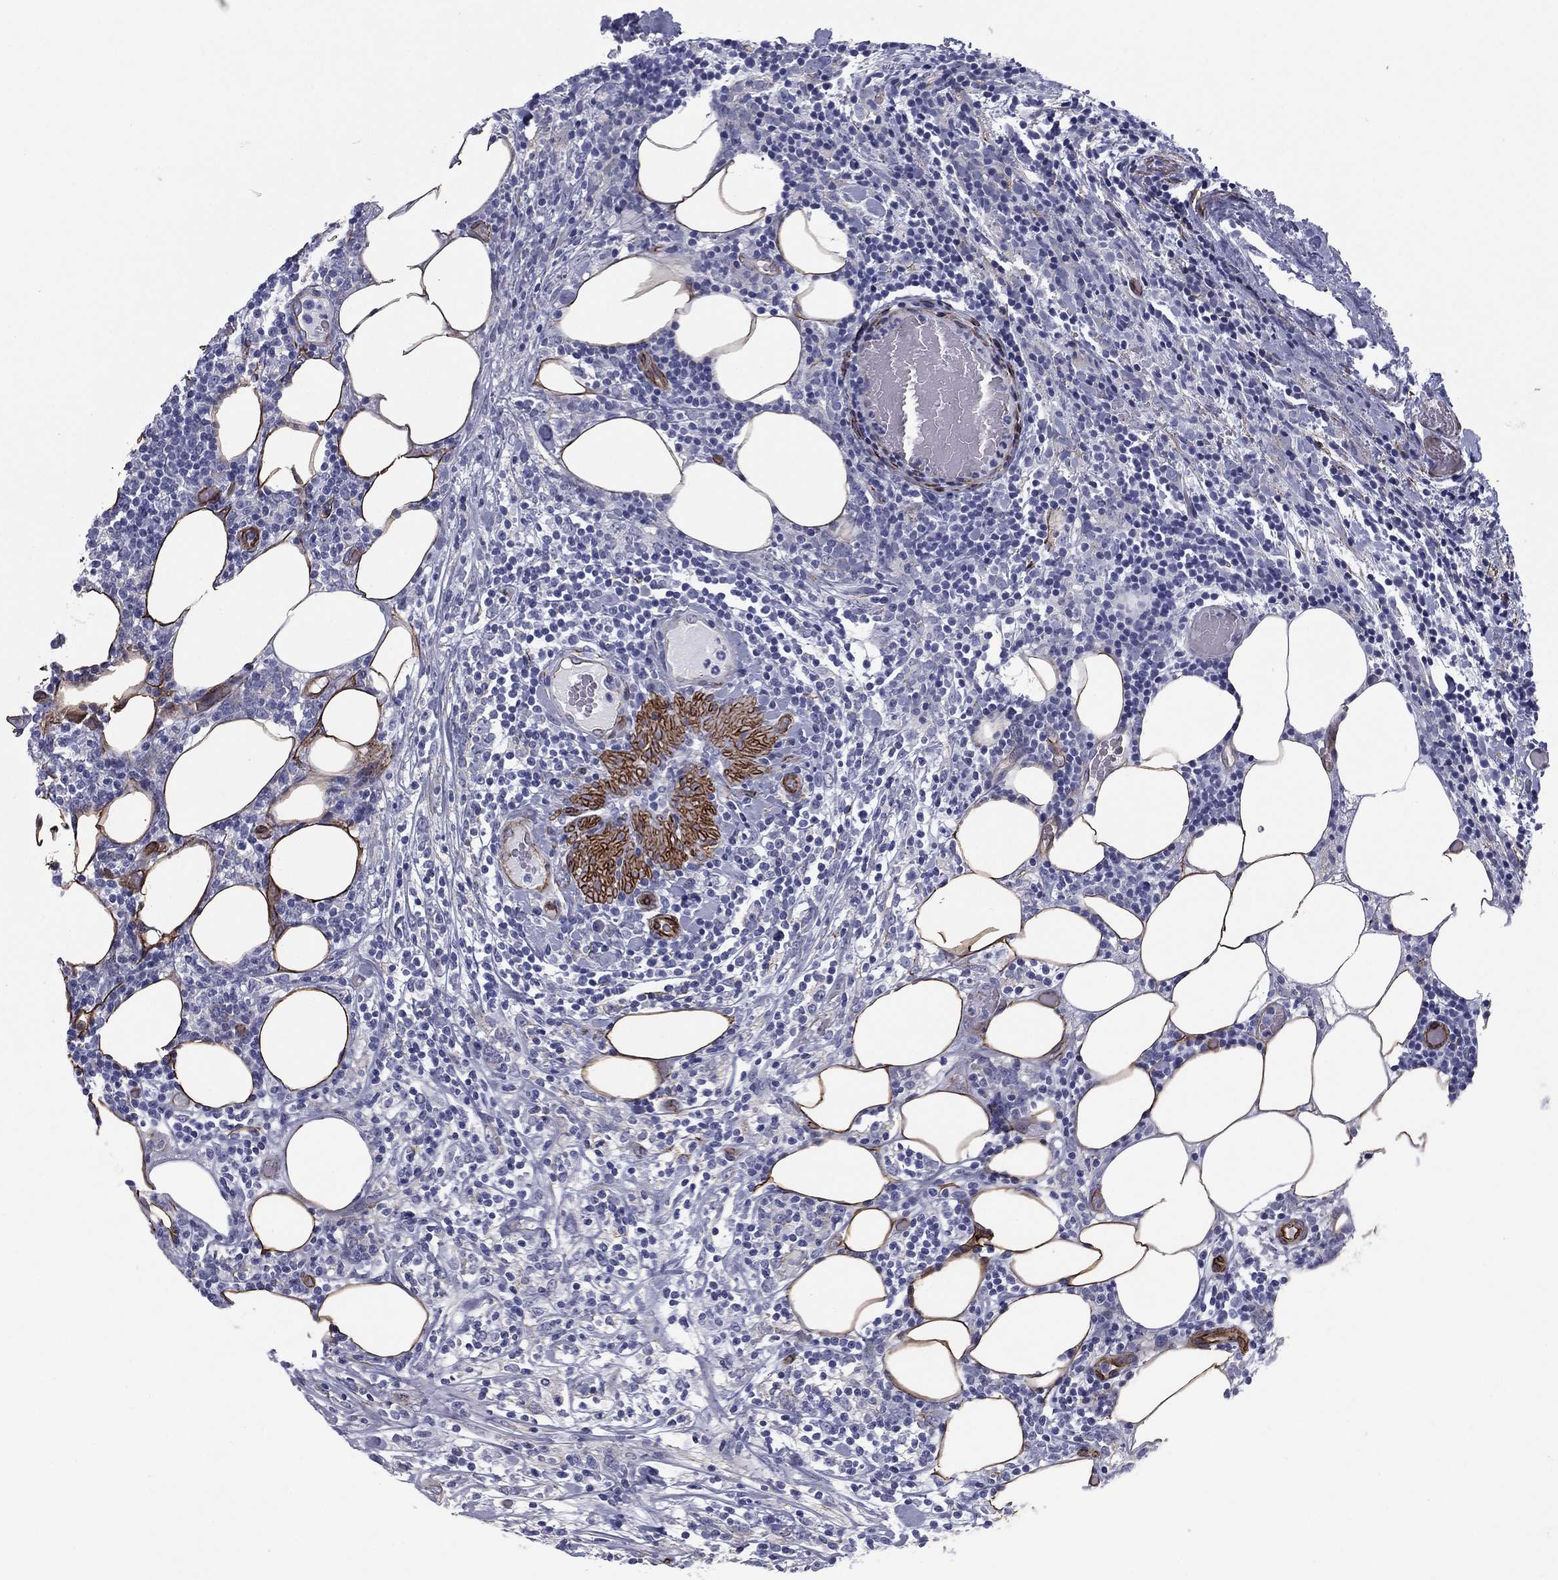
{"staining": {"intensity": "negative", "quantity": "none", "location": "none"}, "tissue": "lymphoma", "cell_type": "Tumor cells", "image_type": "cancer", "snomed": [{"axis": "morphology", "description": "Malignant lymphoma, non-Hodgkin's type, High grade"}, {"axis": "topography", "description": "Lymph node"}], "caption": "The image reveals no staining of tumor cells in malignant lymphoma, non-Hodgkin's type (high-grade).", "gene": "CAVIN3", "patient": {"sex": "female", "age": 84}}